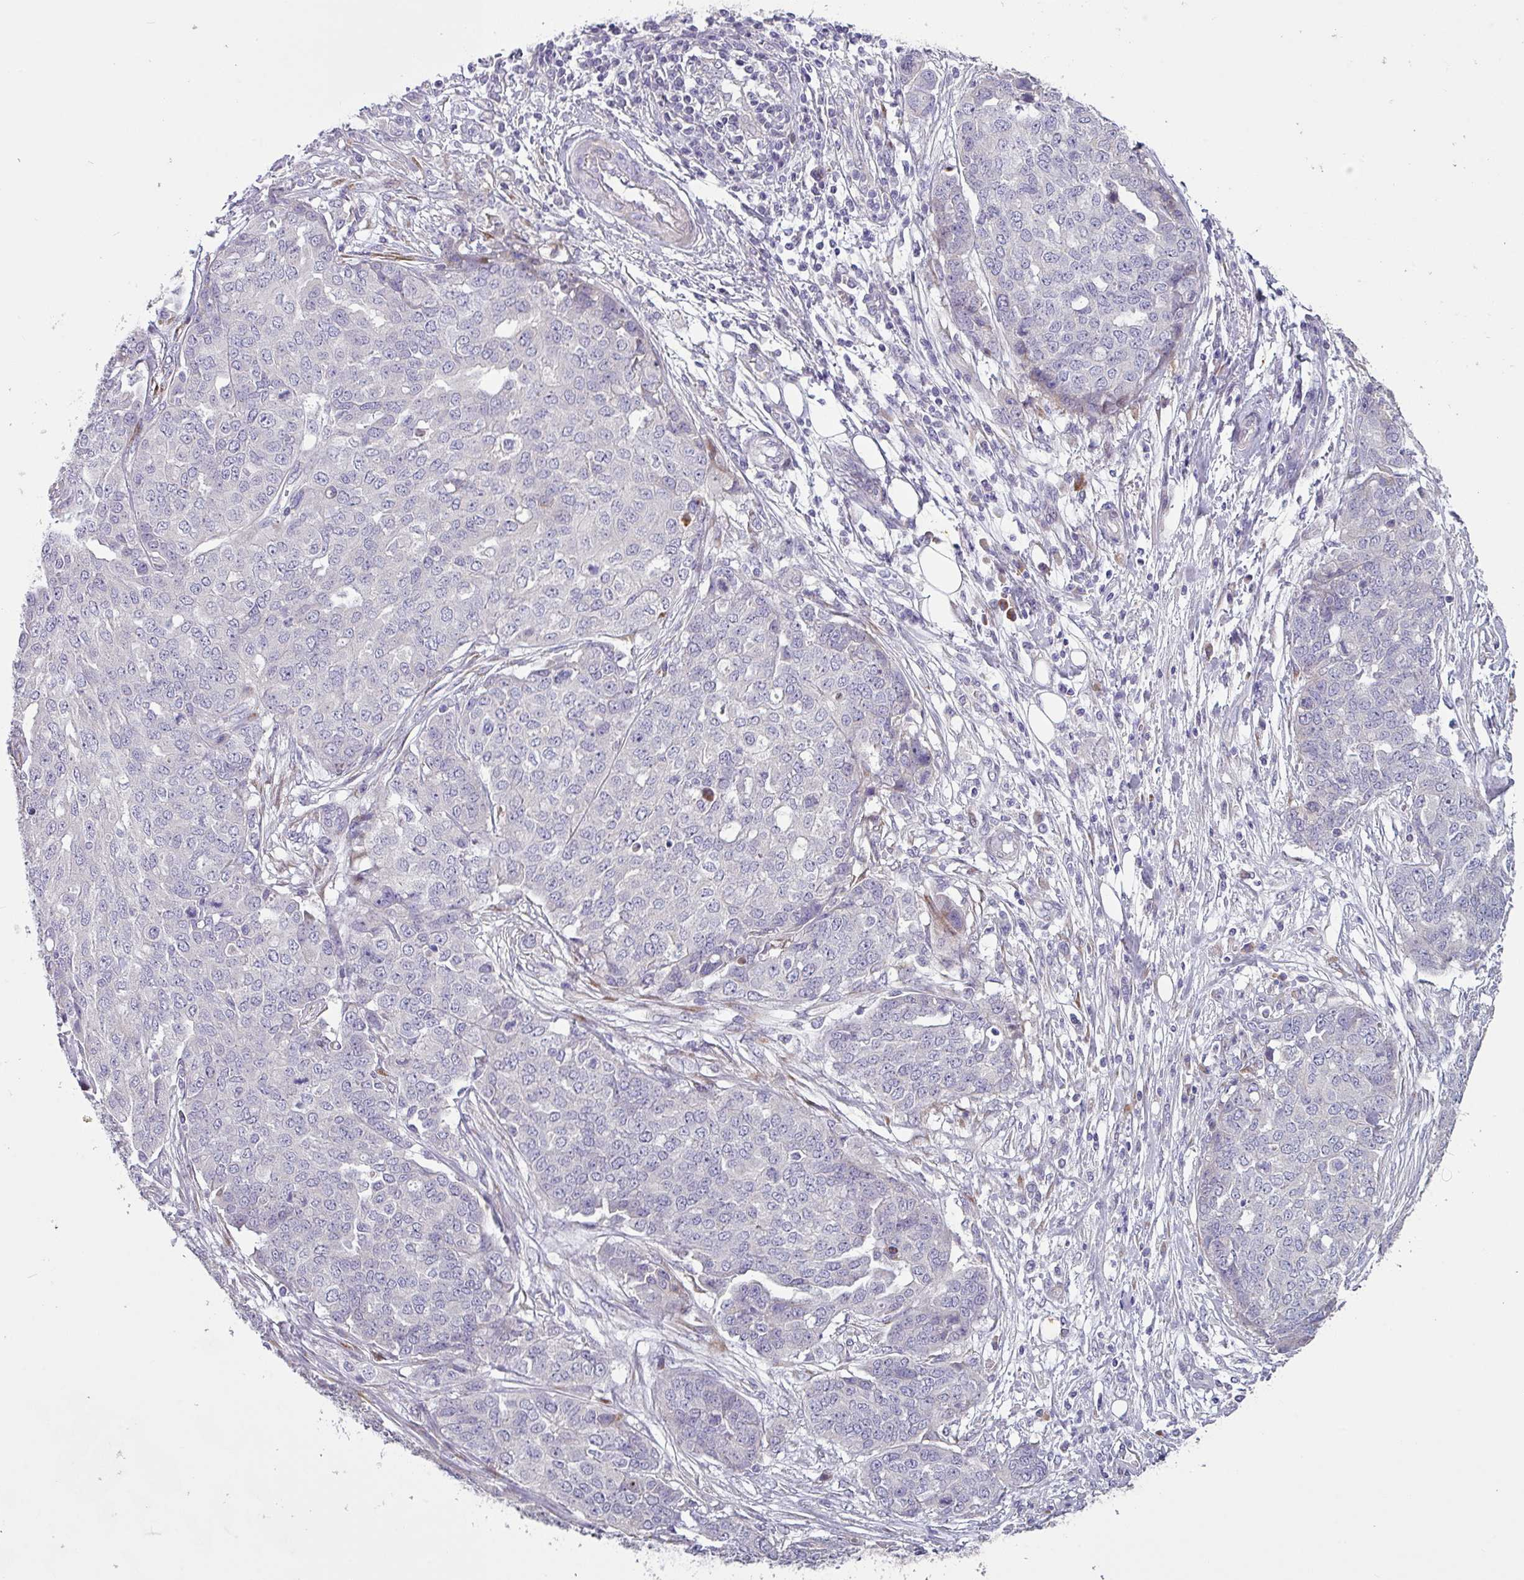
{"staining": {"intensity": "negative", "quantity": "none", "location": "none"}, "tissue": "ovarian cancer", "cell_type": "Tumor cells", "image_type": "cancer", "snomed": [{"axis": "morphology", "description": "Cystadenocarcinoma, serous, NOS"}, {"axis": "topography", "description": "Soft tissue"}, {"axis": "topography", "description": "Ovary"}], "caption": "This is an IHC micrograph of ovarian serous cystadenocarcinoma. There is no staining in tumor cells.", "gene": "KLHL3", "patient": {"sex": "female", "age": 57}}